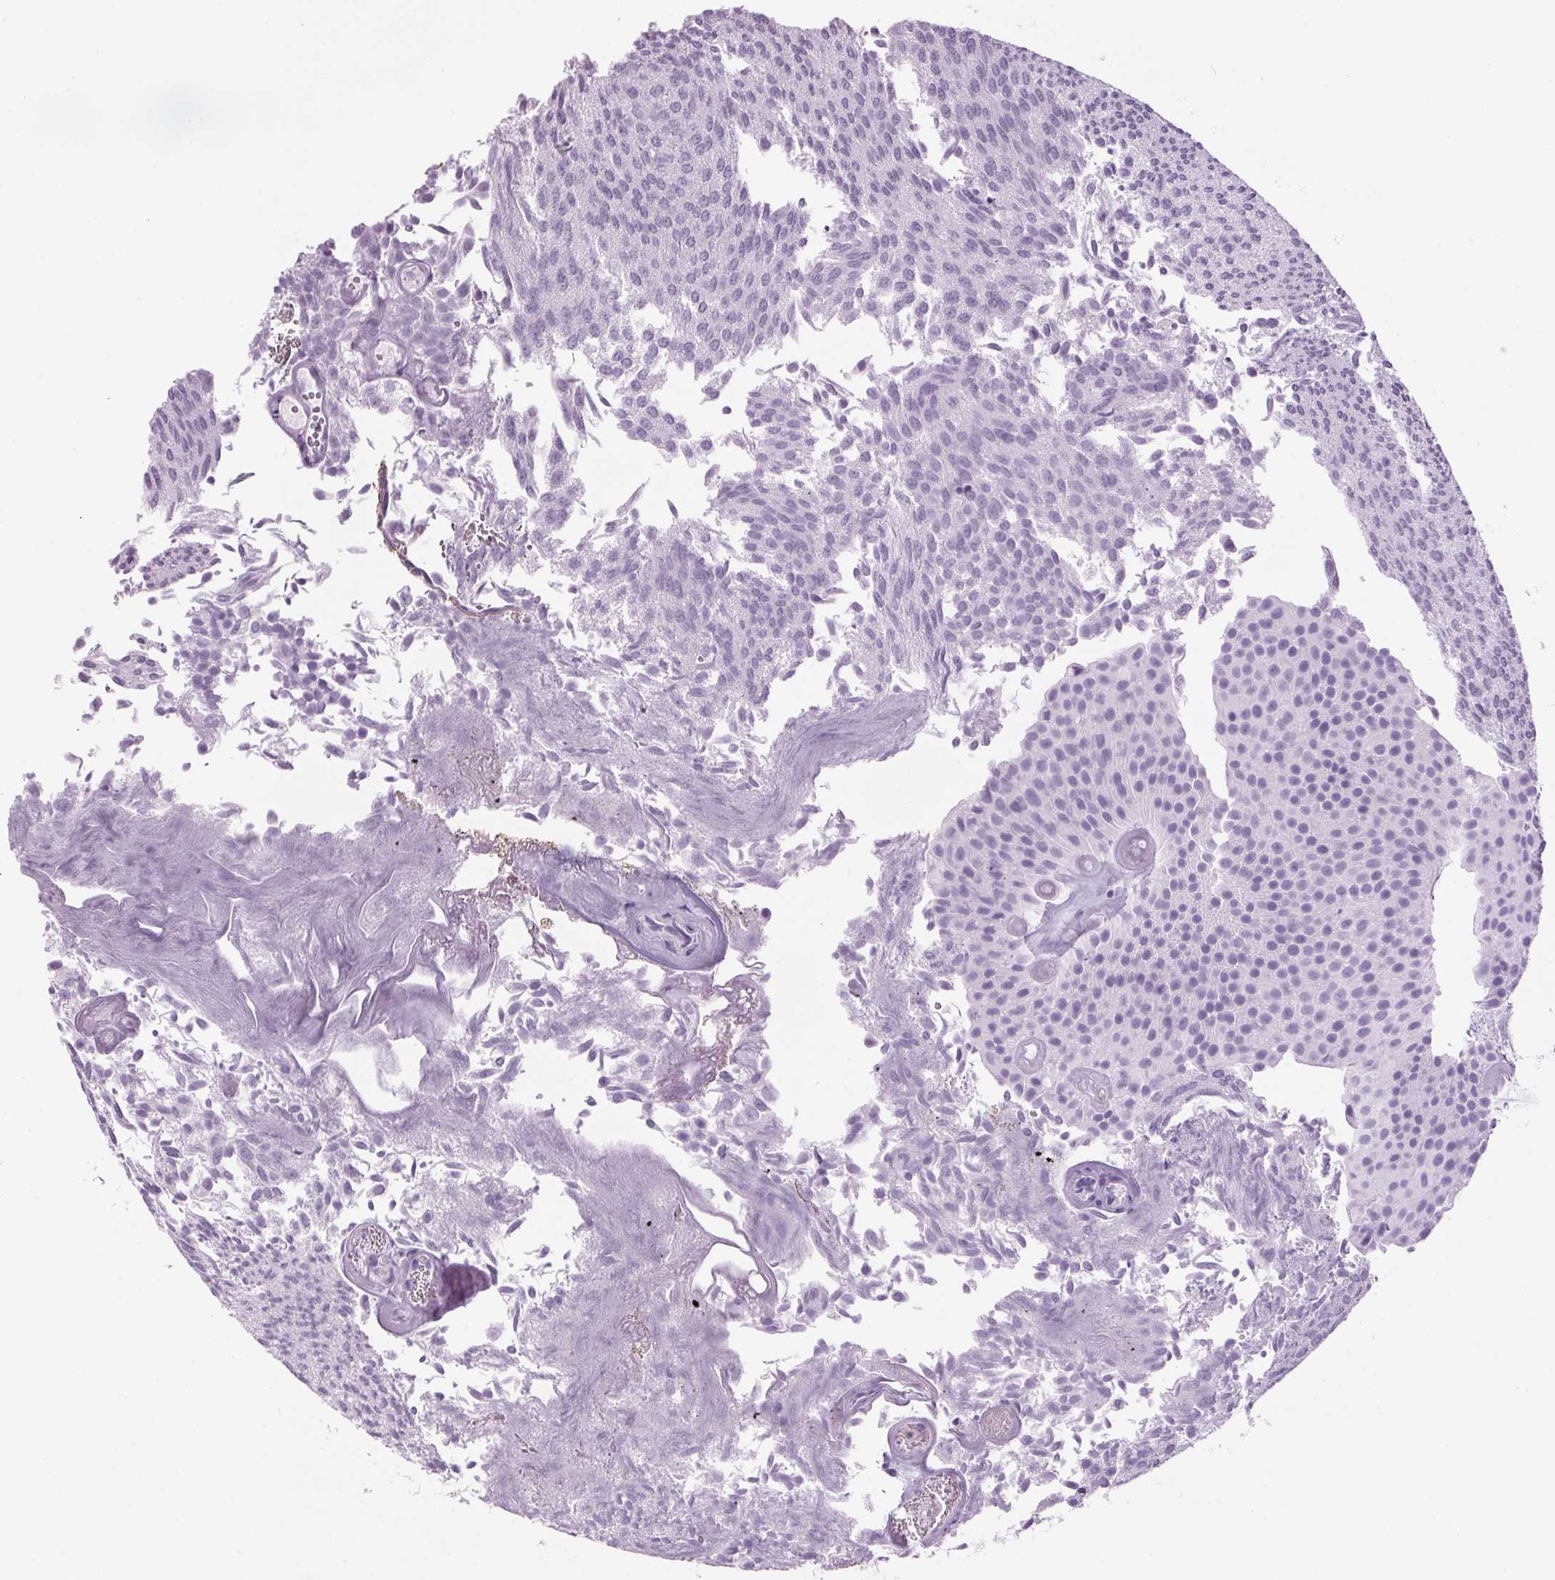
{"staining": {"intensity": "negative", "quantity": "none", "location": "none"}, "tissue": "urothelial cancer", "cell_type": "Tumor cells", "image_type": "cancer", "snomed": [{"axis": "morphology", "description": "Urothelial carcinoma, Low grade"}, {"axis": "topography", "description": "Urinary bladder"}], "caption": "An IHC image of low-grade urothelial carcinoma is shown. There is no staining in tumor cells of low-grade urothelial carcinoma.", "gene": "PPP1R1A", "patient": {"sex": "male", "age": 82}}